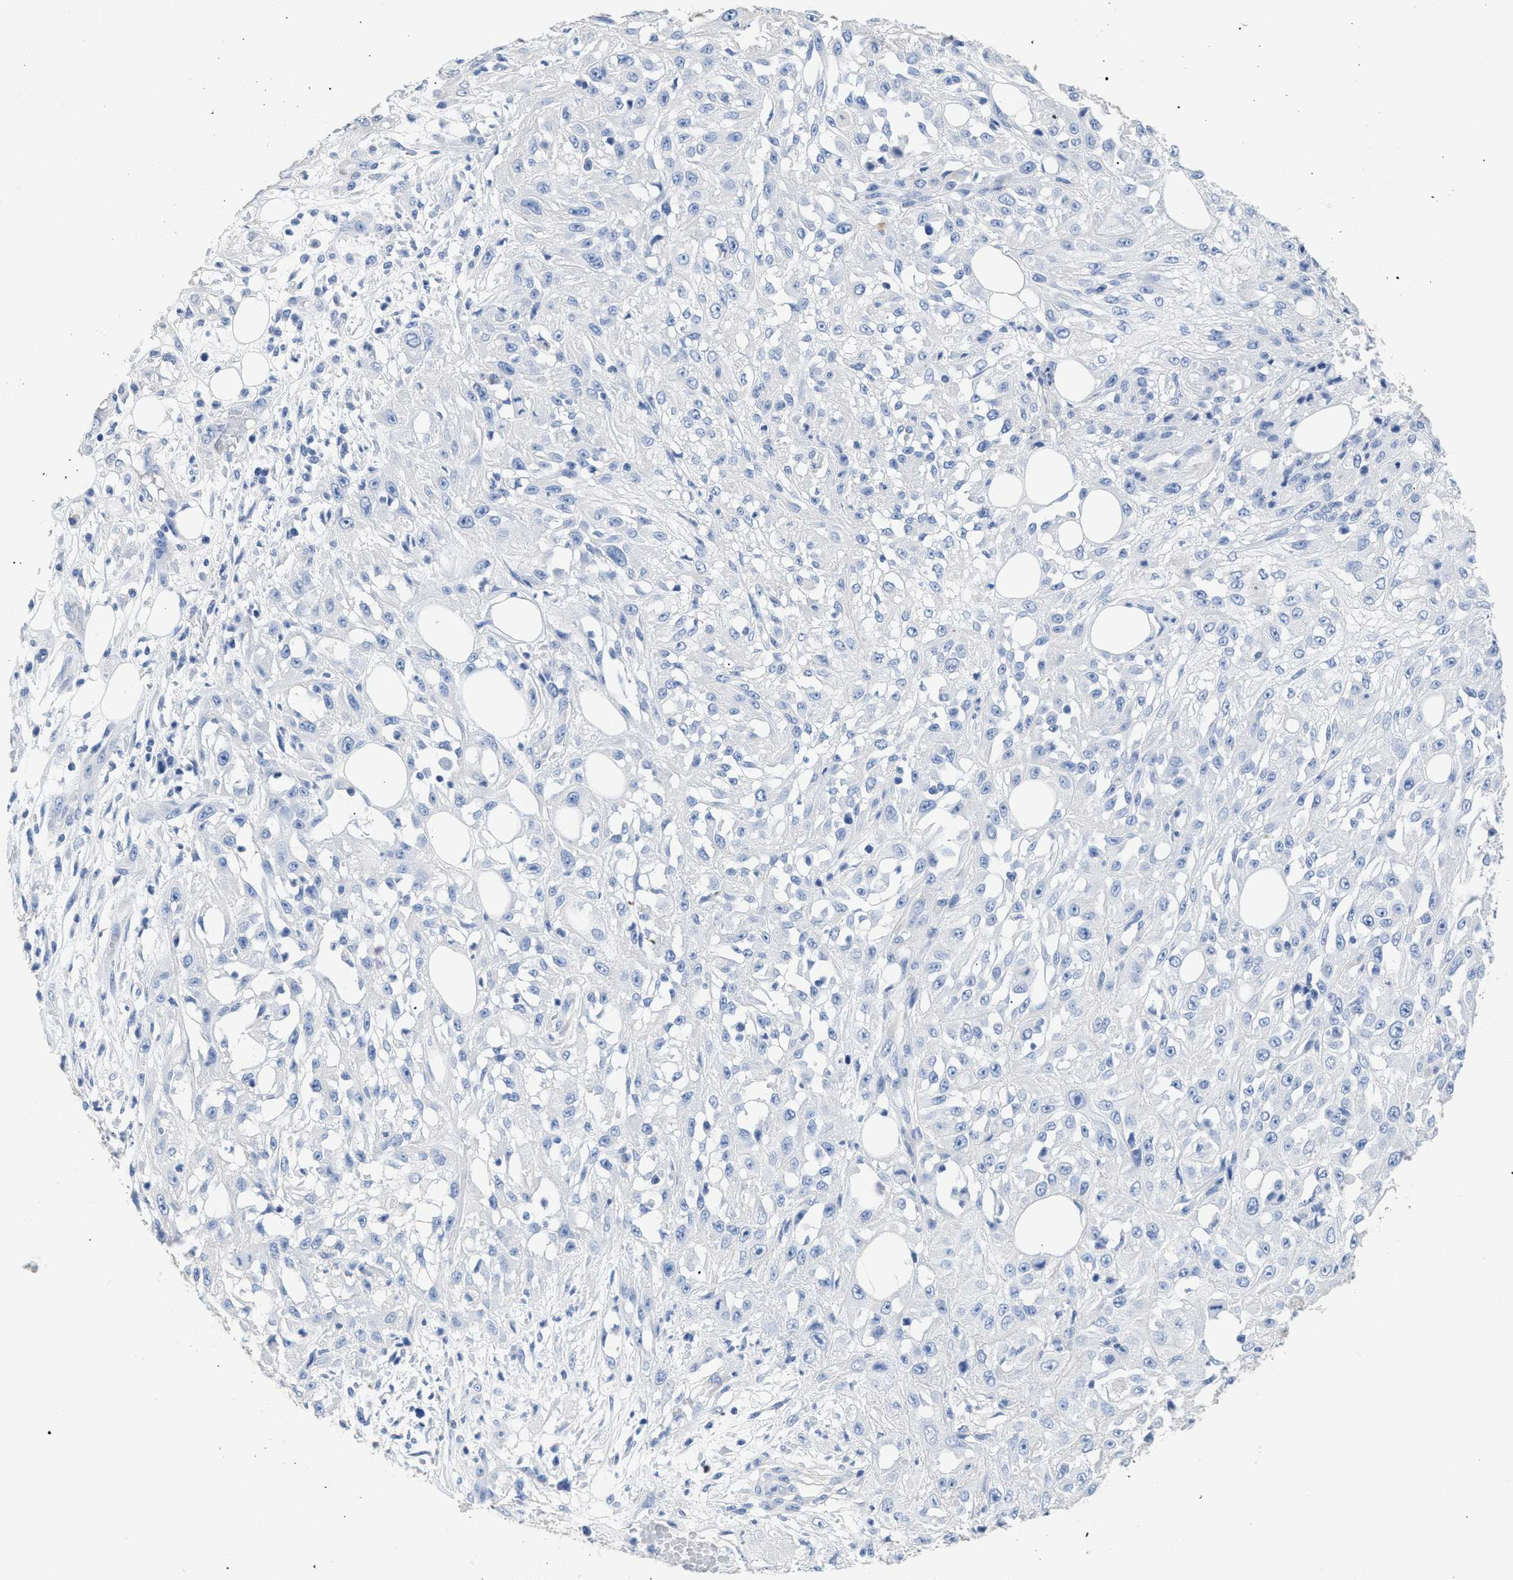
{"staining": {"intensity": "negative", "quantity": "none", "location": "none"}, "tissue": "skin cancer", "cell_type": "Tumor cells", "image_type": "cancer", "snomed": [{"axis": "morphology", "description": "Squamous cell carcinoma, NOS"}, {"axis": "morphology", "description": "Squamous cell carcinoma, metastatic, NOS"}, {"axis": "topography", "description": "Skin"}, {"axis": "topography", "description": "Lymph node"}], "caption": "Skin cancer (squamous cell carcinoma) was stained to show a protein in brown. There is no significant expression in tumor cells. (DAB immunohistochemistry (IHC) with hematoxylin counter stain).", "gene": "DLC1", "patient": {"sex": "male", "age": 75}}